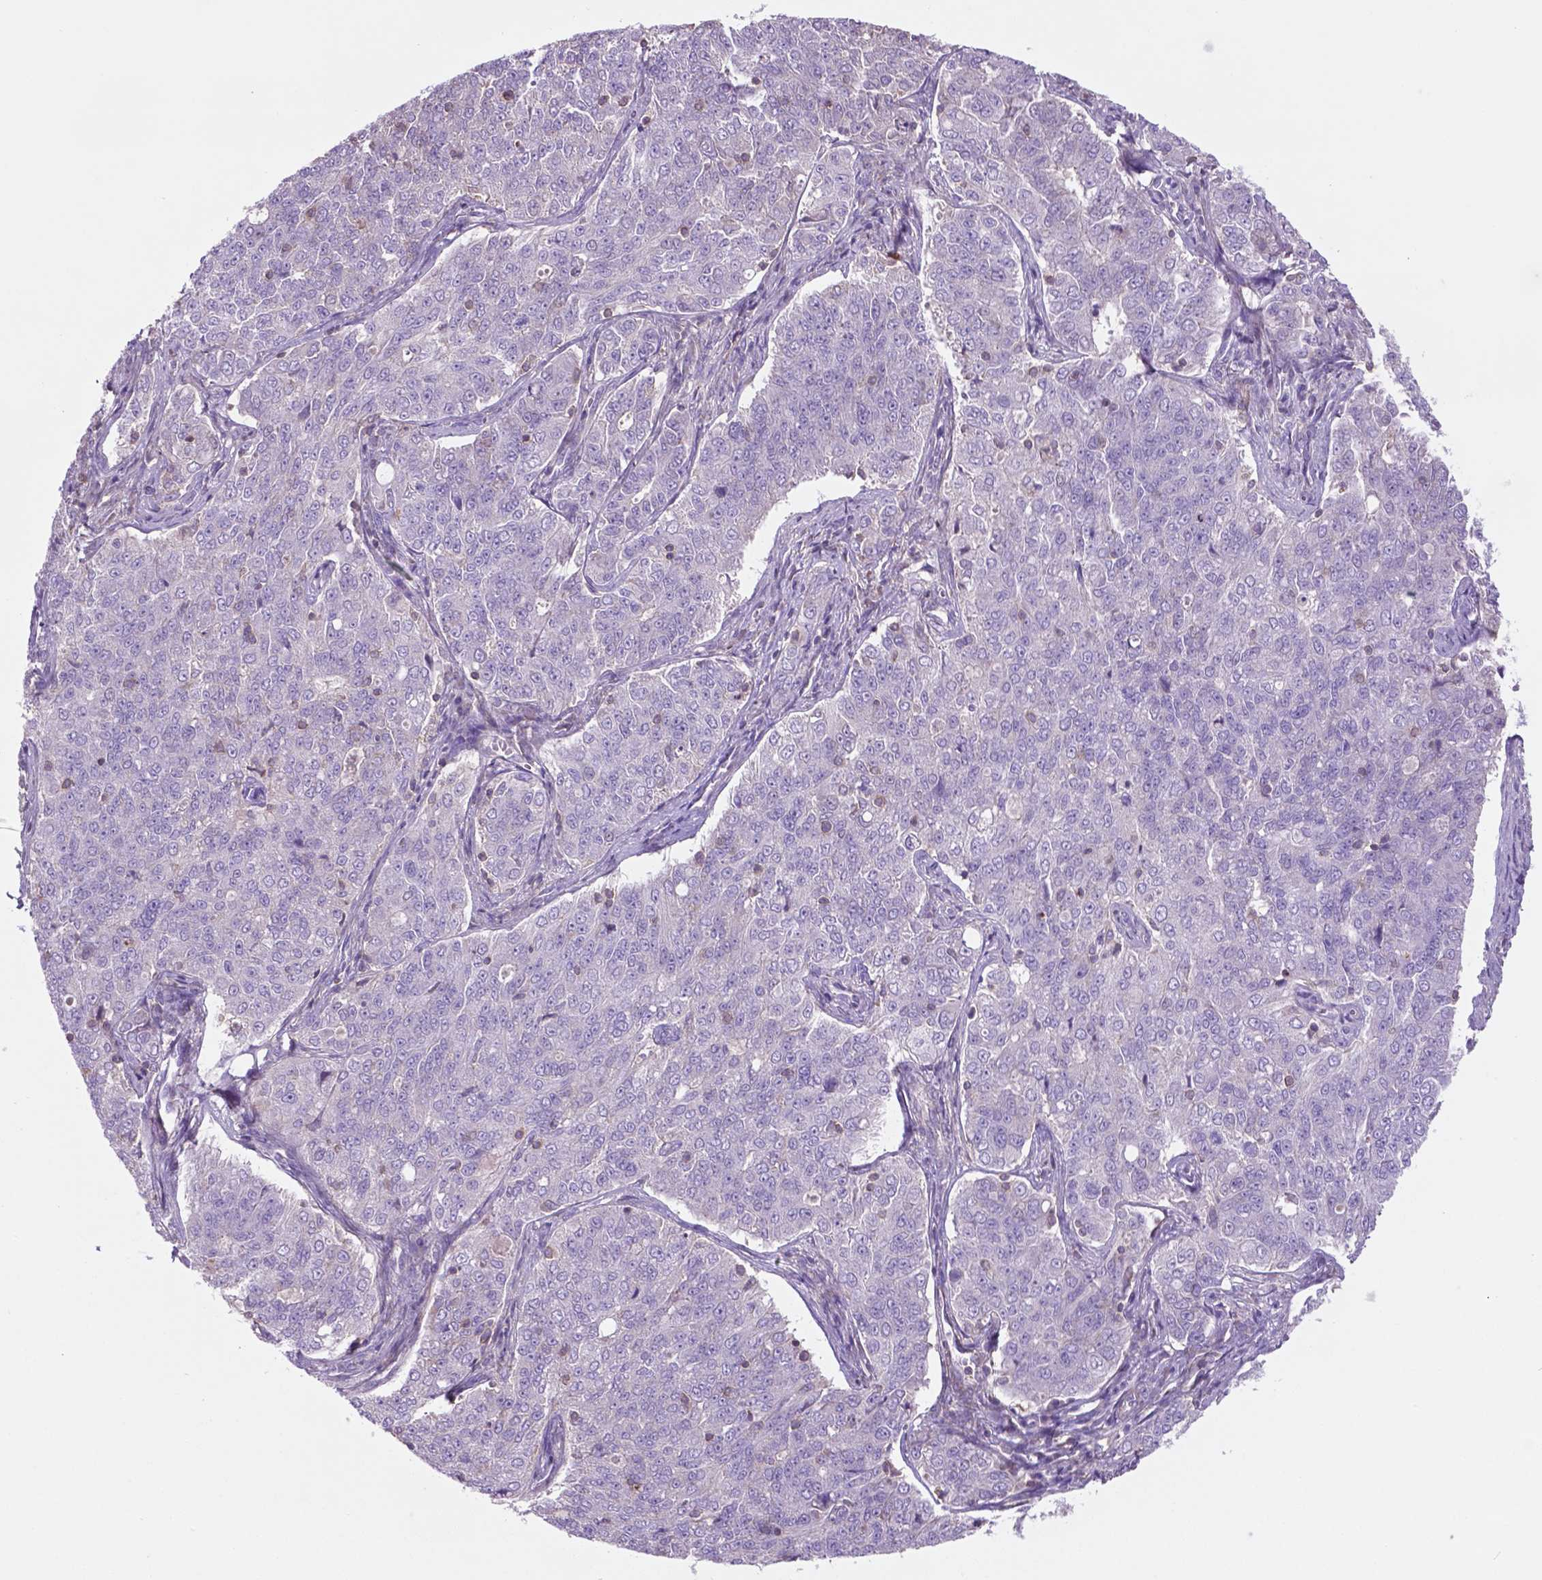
{"staining": {"intensity": "negative", "quantity": "none", "location": "none"}, "tissue": "endometrial cancer", "cell_type": "Tumor cells", "image_type": "cancer", "snomed": [{"axis": "morphology", "description": "Adenocarcinoma, NOS"}, {"axis": "topography", "description": "Endometrium"}], "caption": "Tumor cells show no significant staining in adenocarcinoma (endometrial). The staining is performed using DAB brown chromogen with nuclei counter-stained in using hematoxylin.", "gene": "BMP4", "patient": {"sex": "female", "age": 43}}